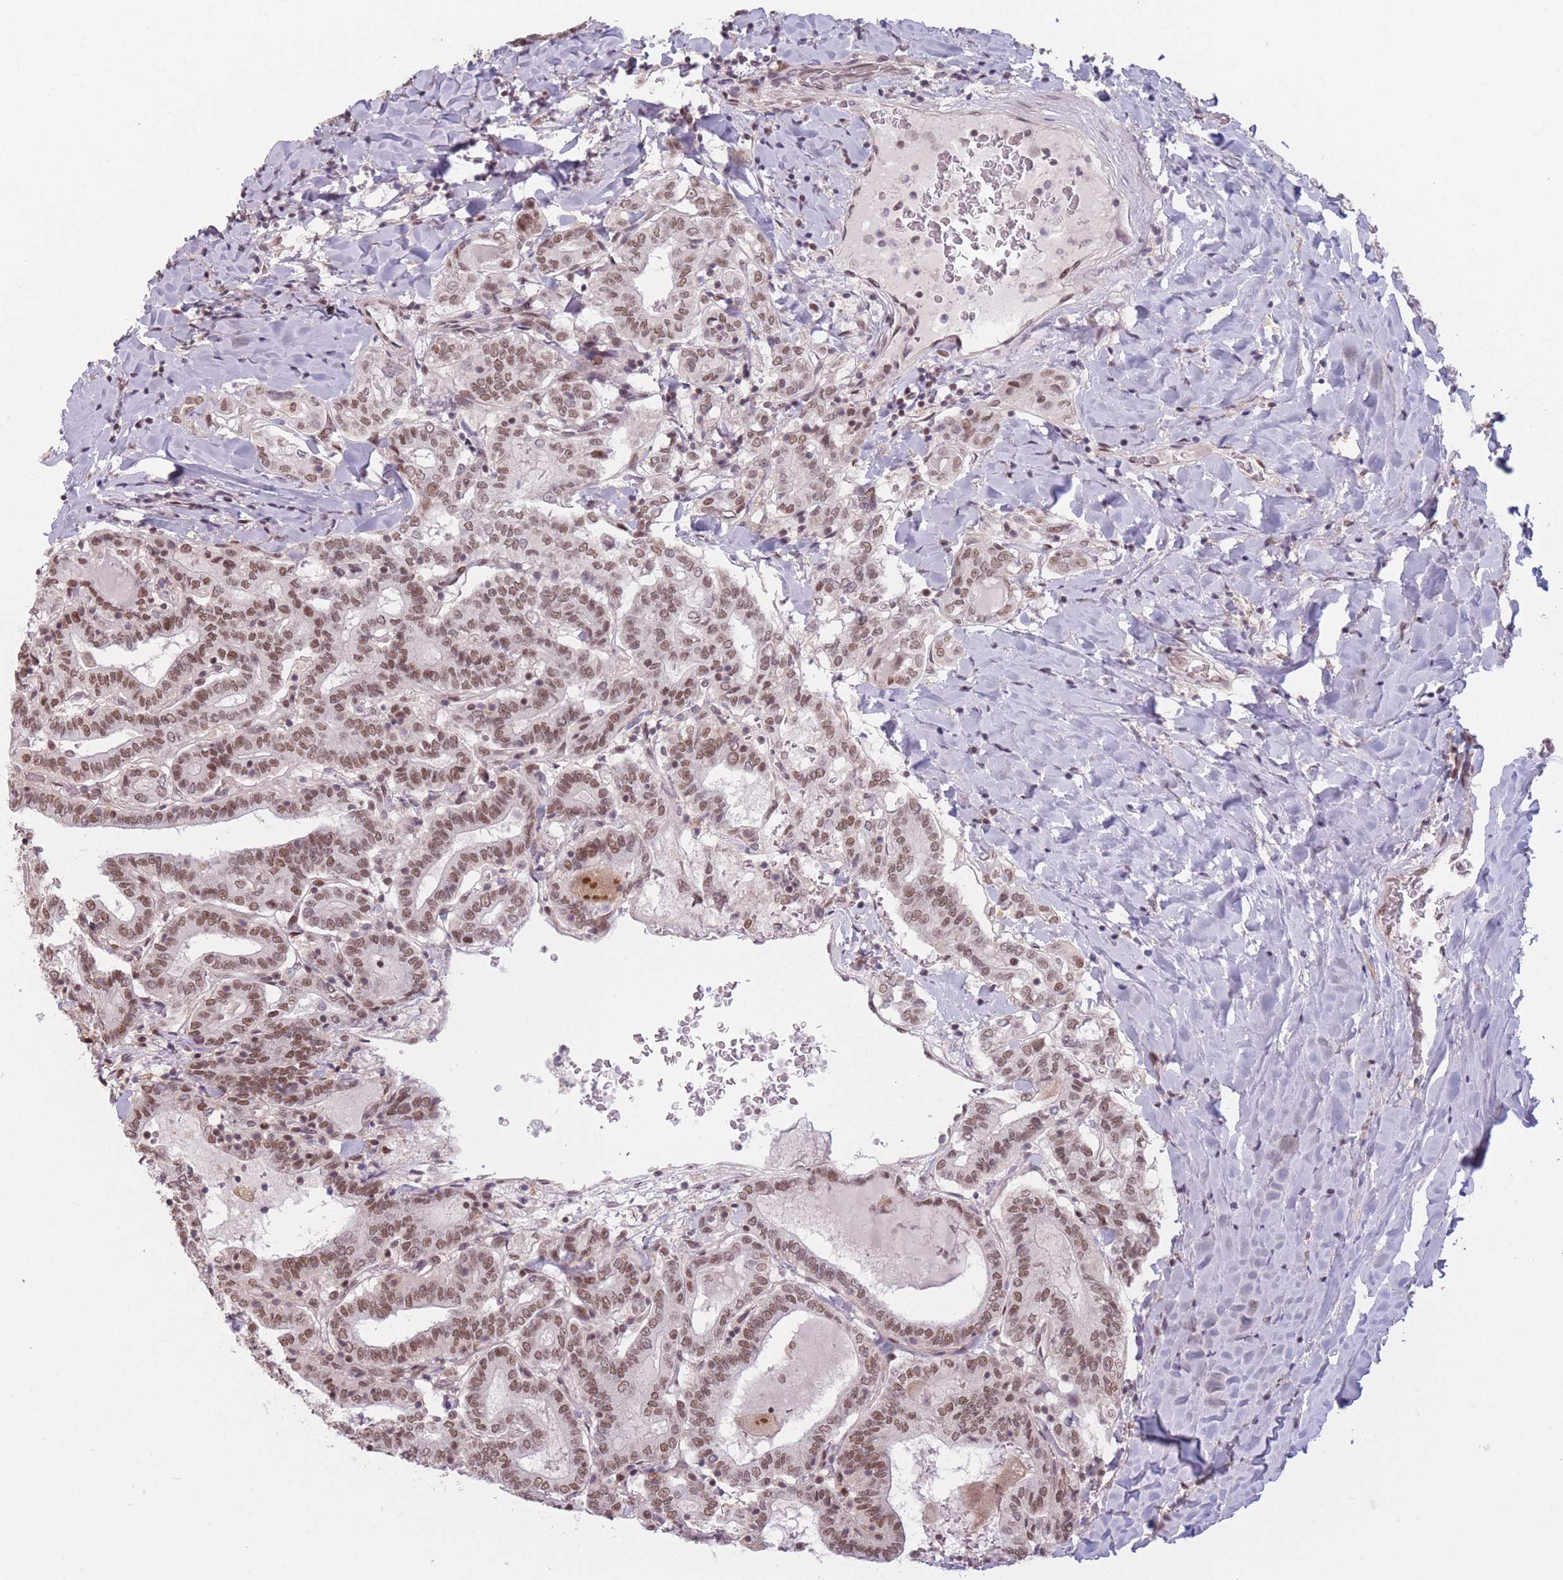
{"staining": {"intensity": "moderate", "quantity": ">75%", "location": "nuclear"}, "tissue": "thyroid cancer", "cell_type": "Tumor cells", "image_type": "cancer", "snomed": [{"axis": "morphology", "description": "Papillary adenocarcinoma, NOS"}, {"axis": "topography", "description": "Thyroid gland"}], "caption": "This is an image of immunohistochemistry (IHC) staining of thyroid papillary adenocarcinoma, which shows moderate positivity in the nuclear of tumor cells.", "gene": "SUPT6H", "patient": {"sex": "female", "age": 72}}